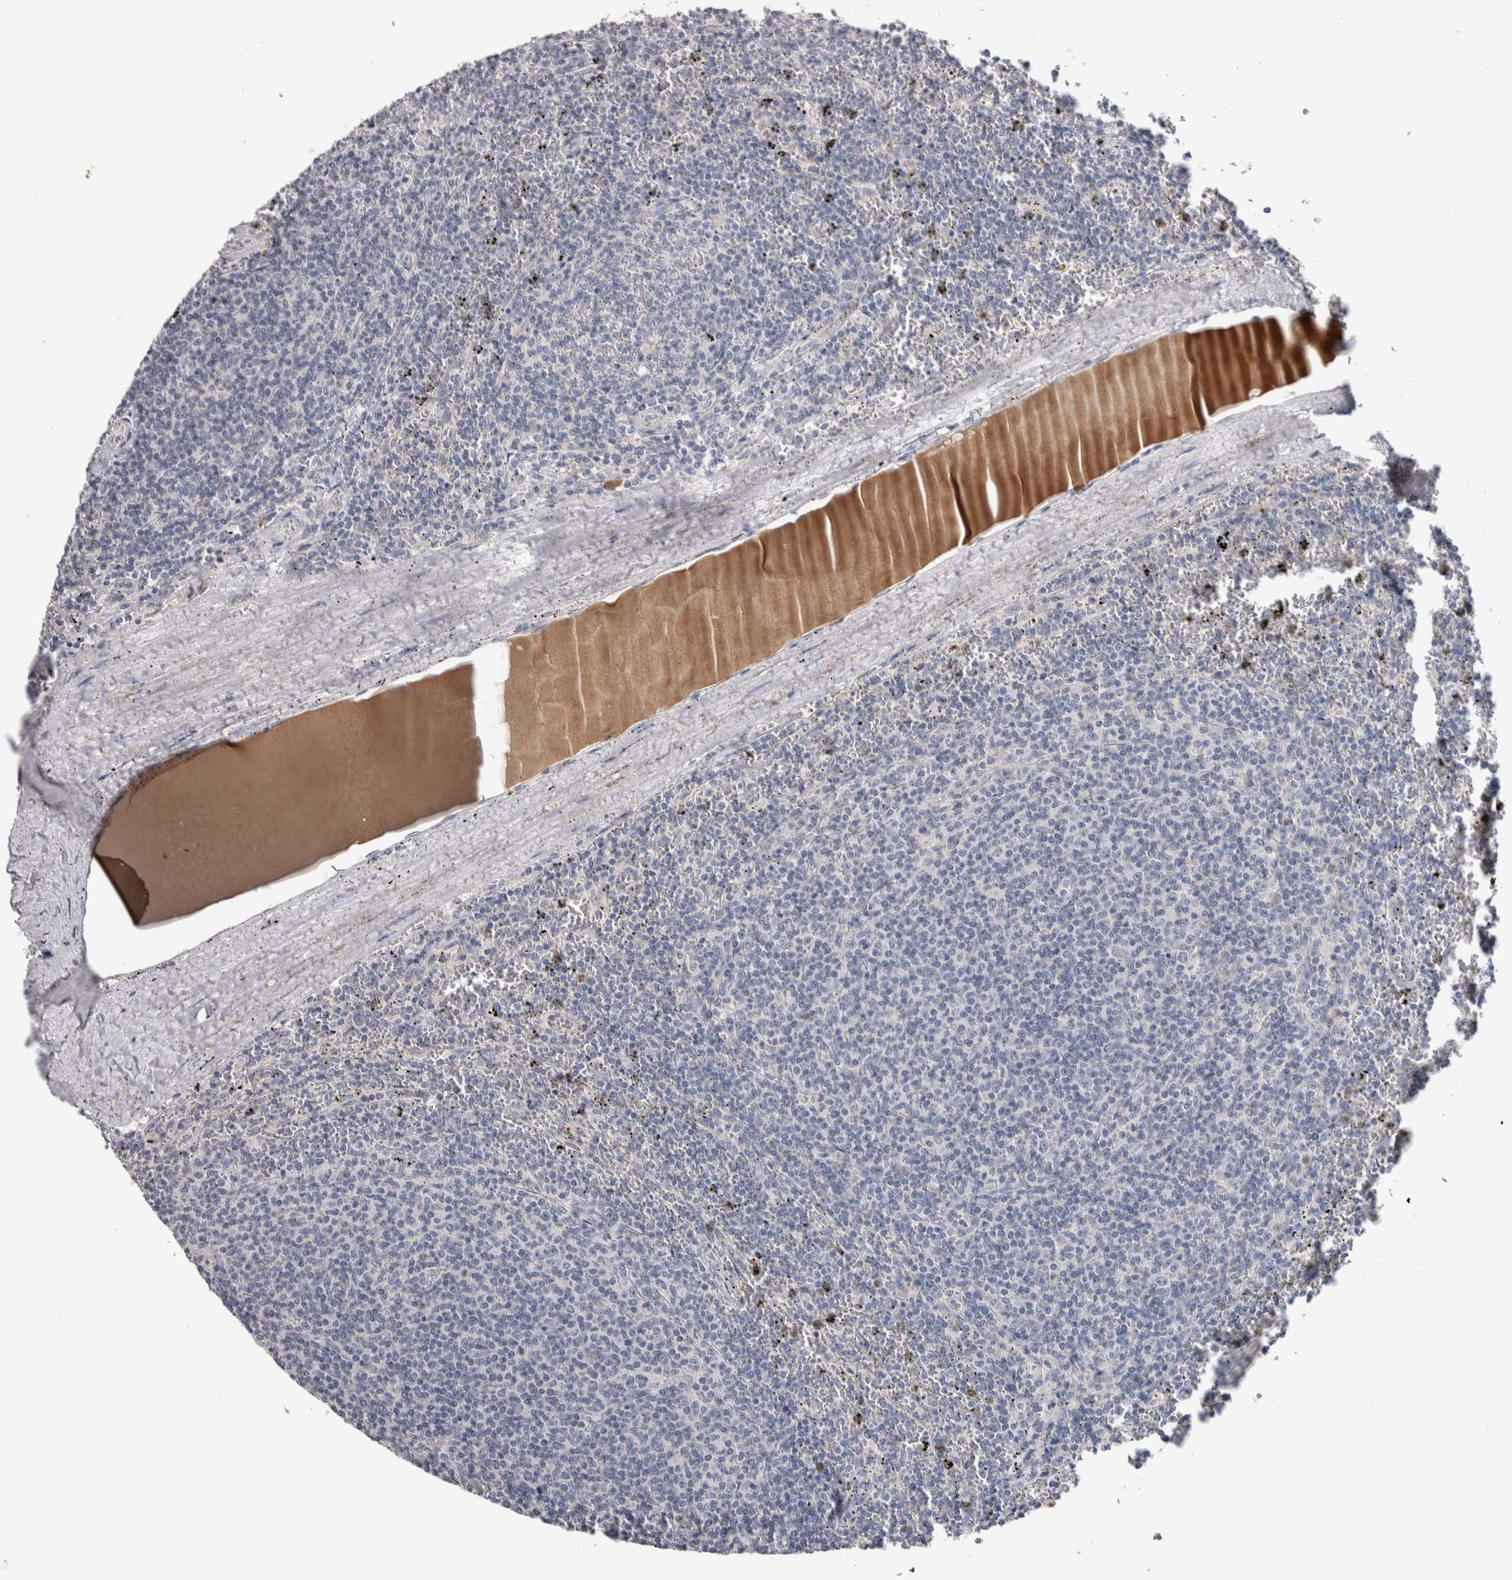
{"staining": {"intensity": "negative", "quantity": "none", "location": "none"}, "tissue": "lymphoma", "cell_type": "Tumor cells", "image_type": "cancer", "snomed": [{"axis": "morphology", "description": "Malignant lymphoma, non-Hodgkin's type, Low grade"}, {"axis": "topography", "description": "Spleen"}], "caption": "Lymphoma was stained to show a protein in brown. There is no significant staining in tumor cells.", "gene": "TMEM102", "patient": {"sex": "female", "age": 50}}